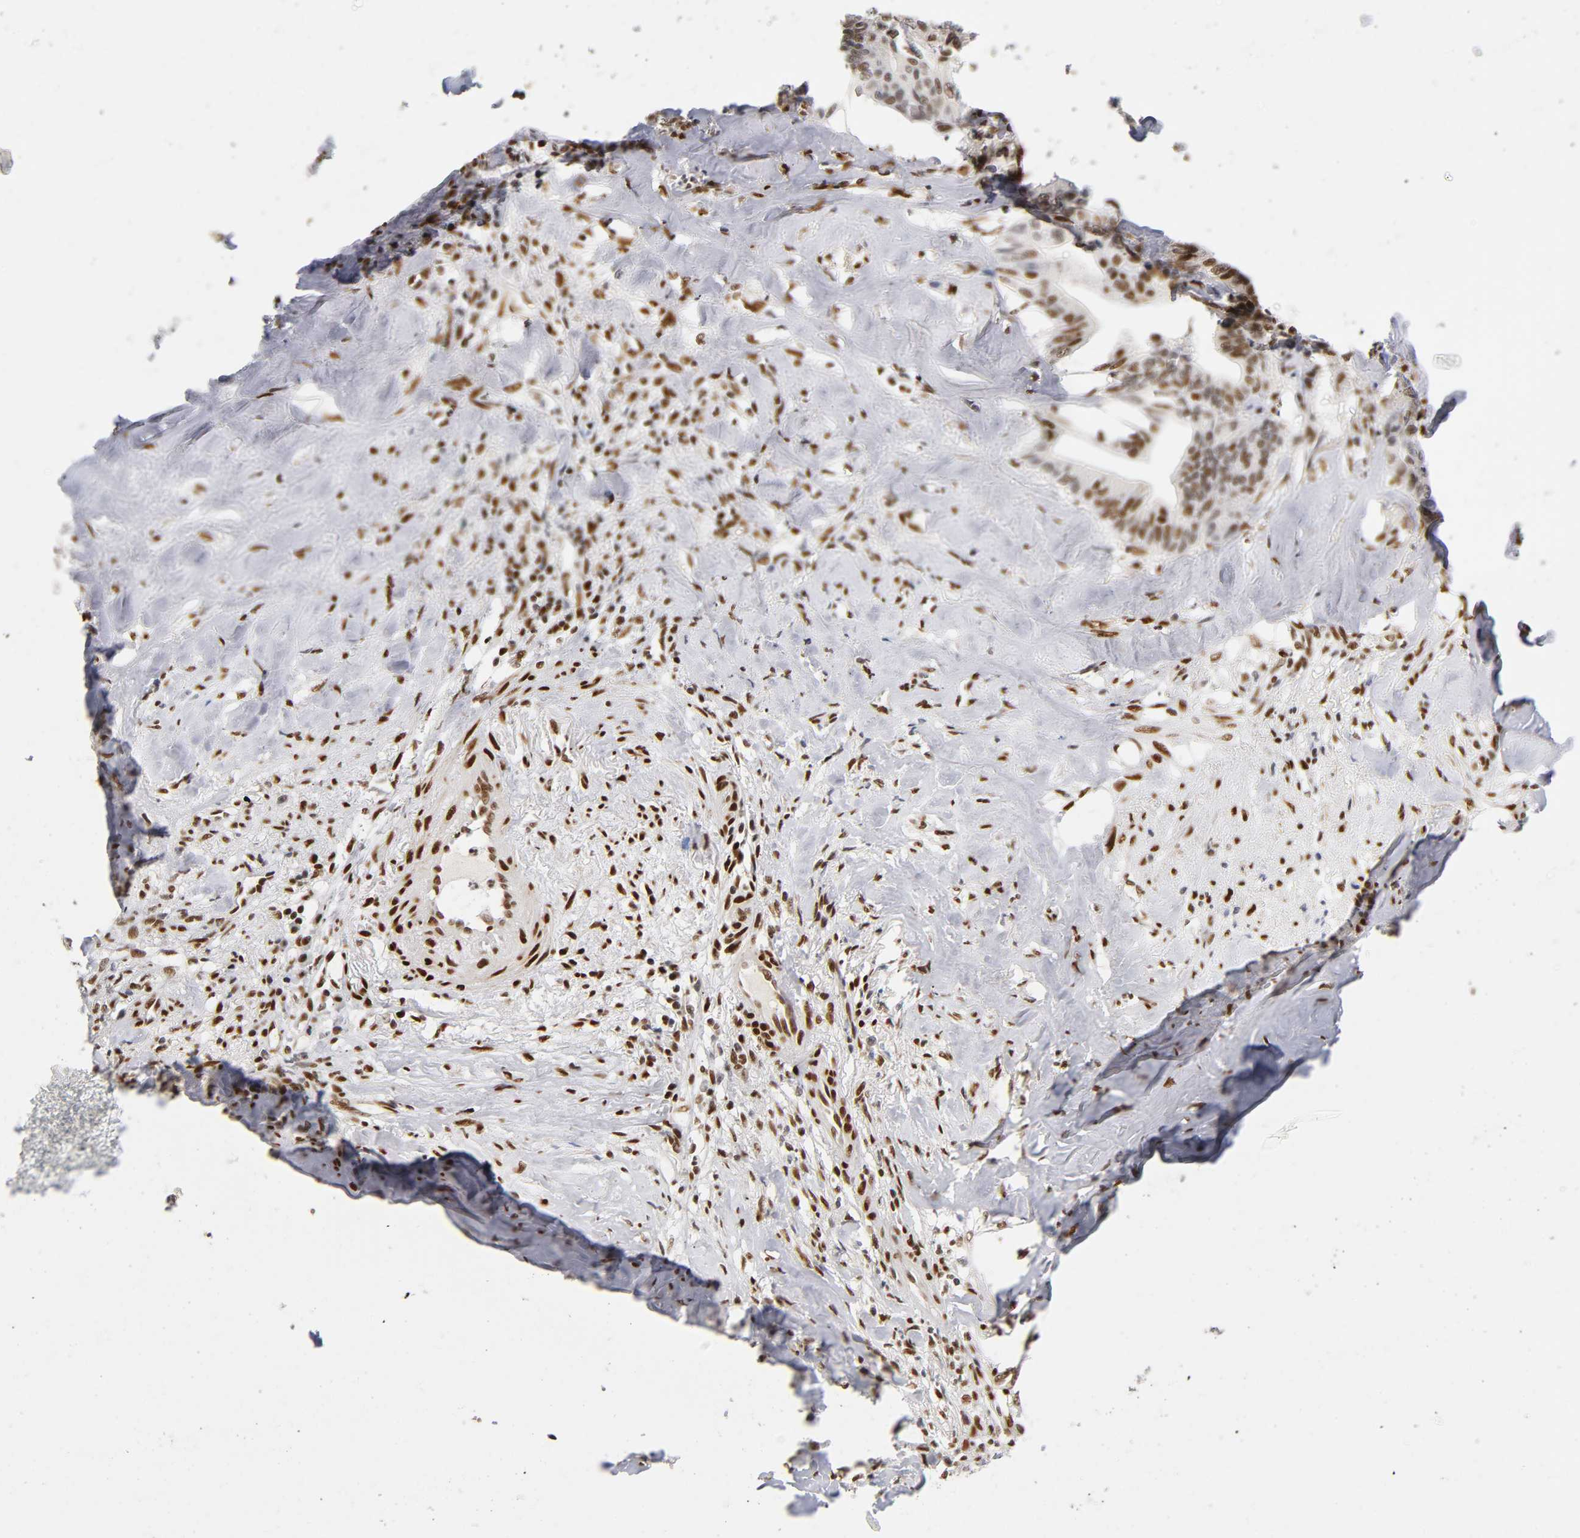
{"staining": {"intensity": "strong", "quantity": ">75%", "location": "nuclear"}, "tissue": "liver cancer", "cell_type": "Tumor cells", "image_type": "cancer", "snomed": [{"axis": "morphology", "description": "Cholangiocarcinoma"}, {"axis": "topography", "description": "Liver"}], "caption": "Liver cholangiocarcinoma stained with immunohistochemistry demonstrates strong nuclear positivity in about >75% of tumor cells. (DAB (3,3'-diaminobenzidine) IHC with brightfield microscopy, high magnification).", "gene": "NR3C1", "patient": {"sex": "female", "age": 67}}